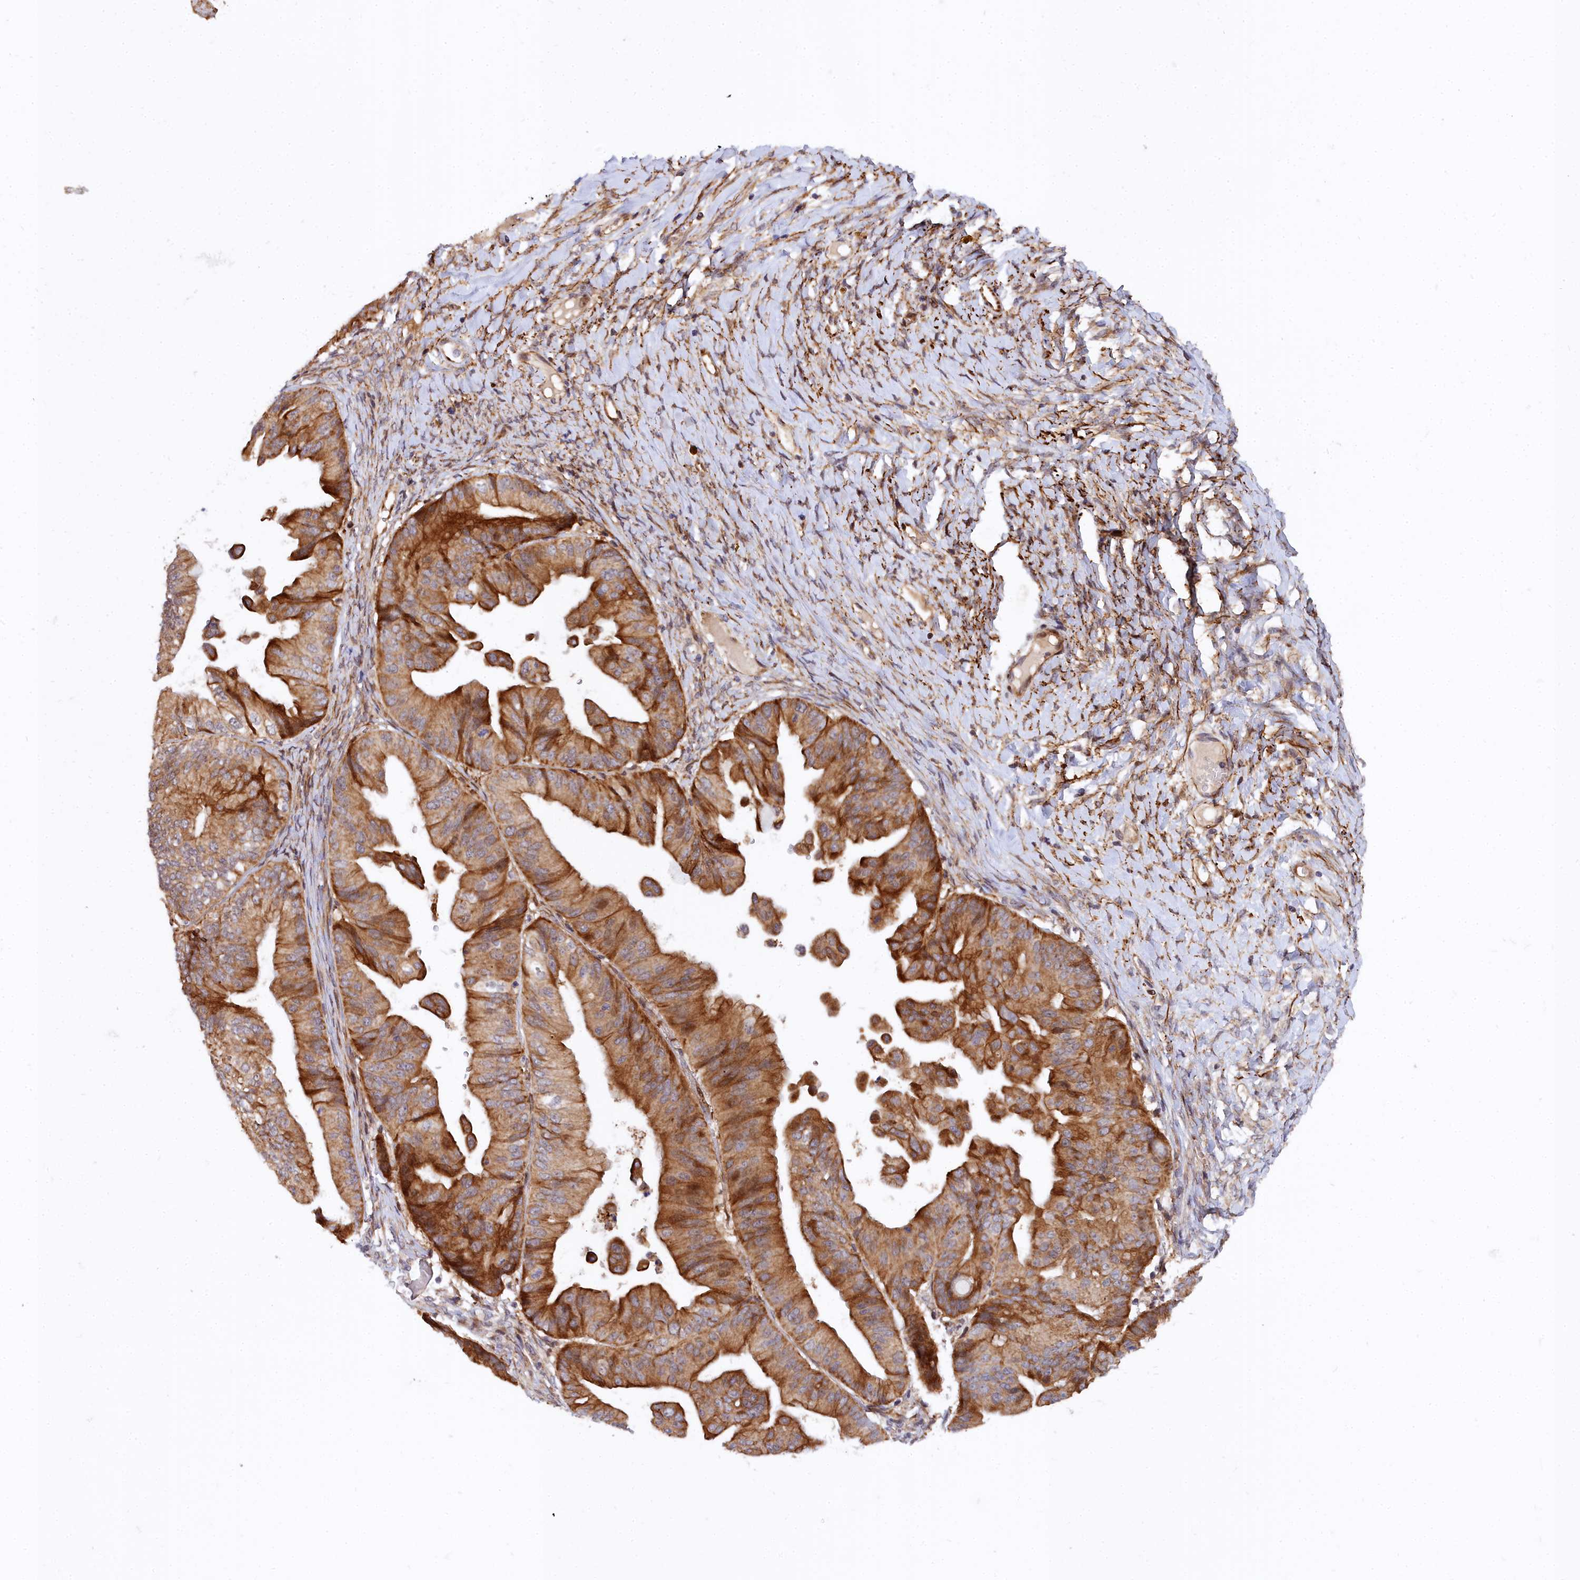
{"staining": {"intensity": "strong", "quantity": ">75%", "location": "cytoplasmic/membranous"}, "tissue": "ovarian cancer", "cell_type": "Tumor cells", "image_type": "cancer", "snomed": [{"axis": "morphology", "description": "Cystadenocarcinoma, mucinous, NOS"}, {"axis": "topography", "description": "Ovary"}], "caption": "A micrograph showing strong cytoplasmic/membranous positivity in approximately >75% of tumor cells in ovarian cancer (mucinous cystadenocarcinoma), as visualized by brown immunohistochemical staining.", "gene": "MRPS11", "patient": {"sex": "female", "age": 61}}